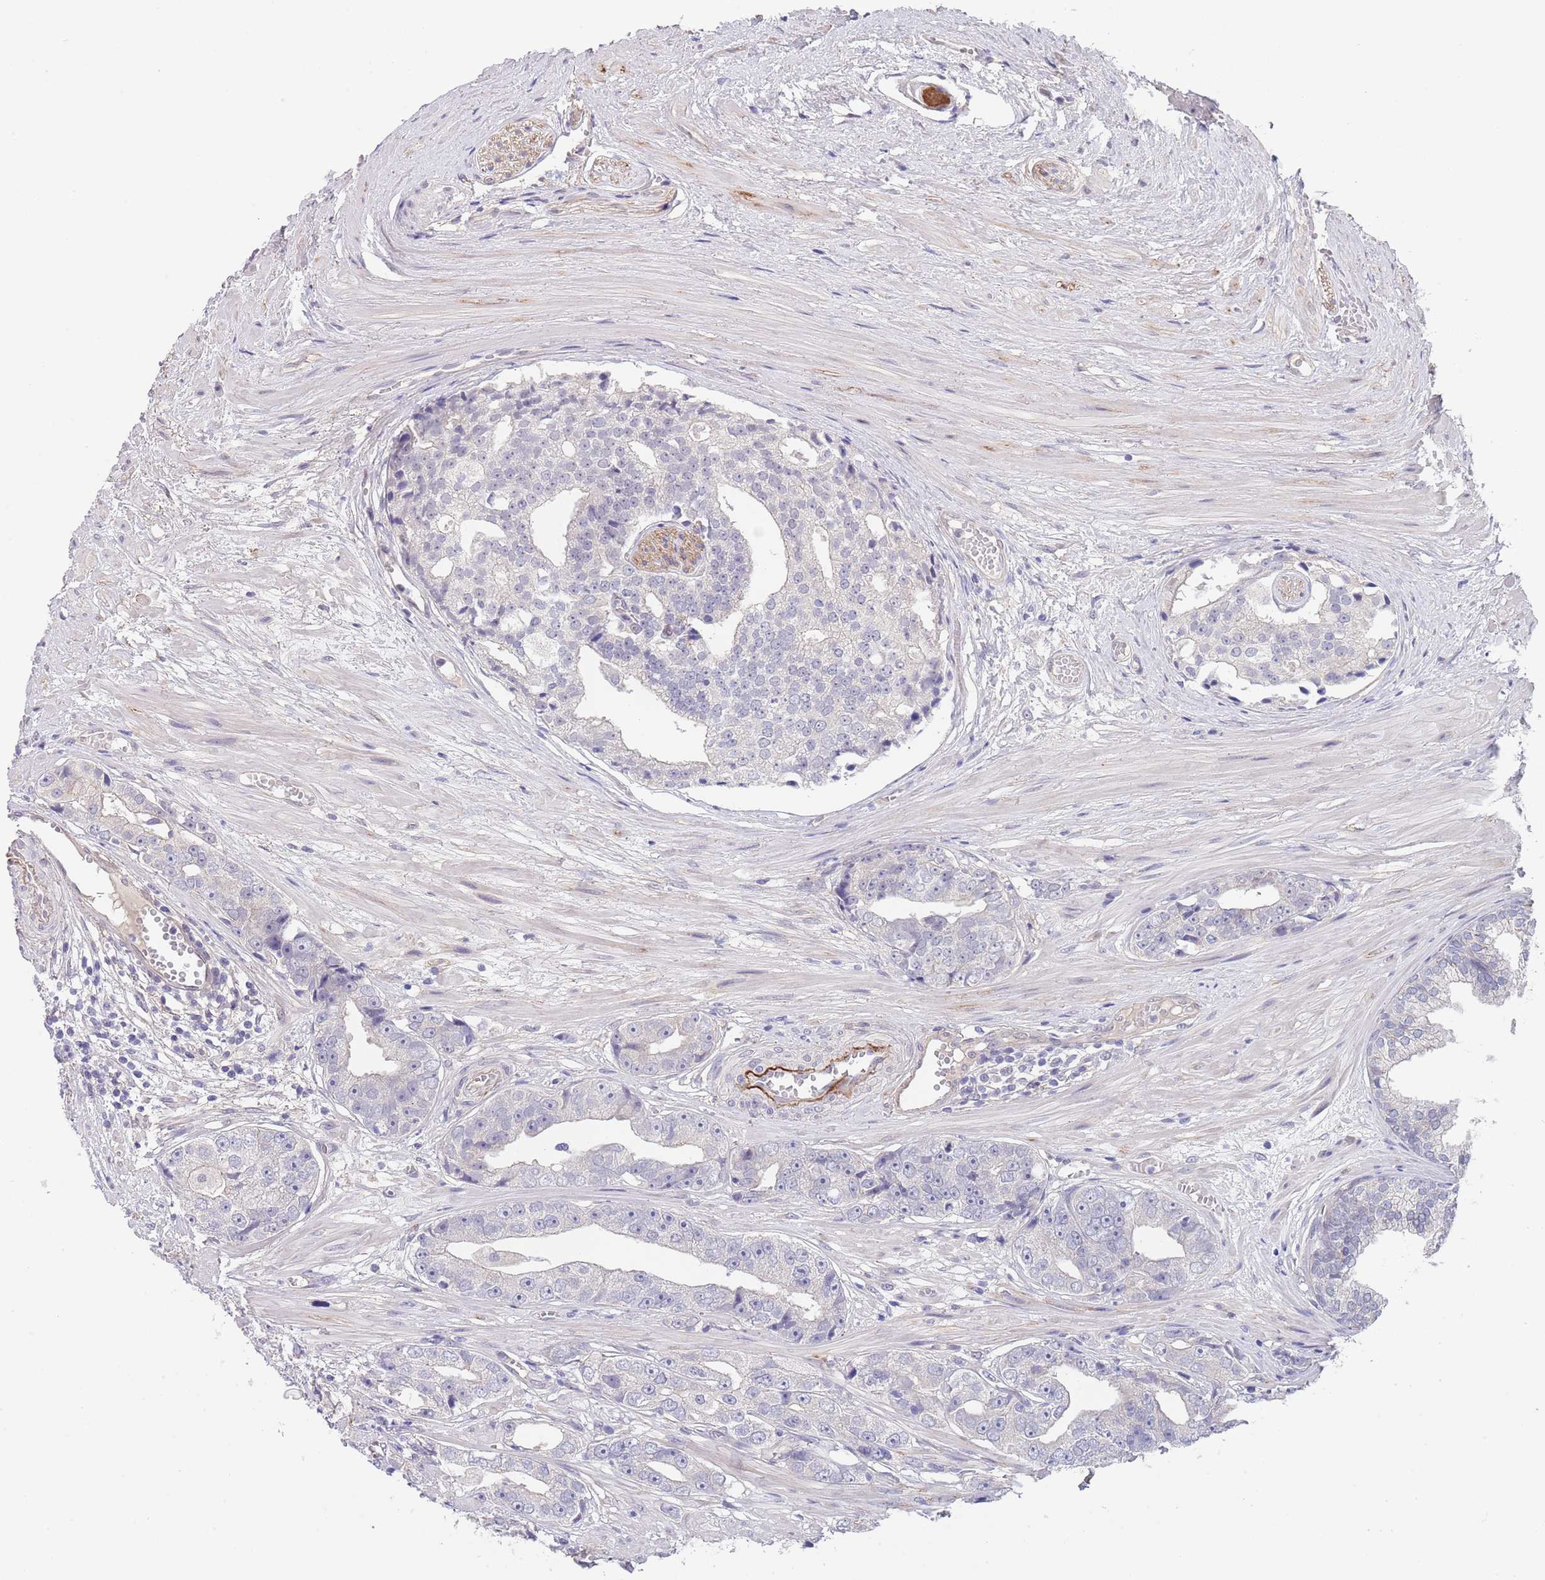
{"staining": {"intensity": "negative", "quantity": "none", "location": "none"}, "tissue": "prostate cancer", "cell_type": "Tumor cells", "image_type": "cancer", "snomed": [{"axis": "morphology", "description": "Adenocarcinoma, High grade"}, {"axis": "topography", "description": "Prostate"}], "caption": "An image of prostate cancer (high-grade adenocarcinoma) stained for a protein reveals no brown staining in tumor cells.", "gene": "RNF169", "patient": {"sex": "male", "age": 71}}